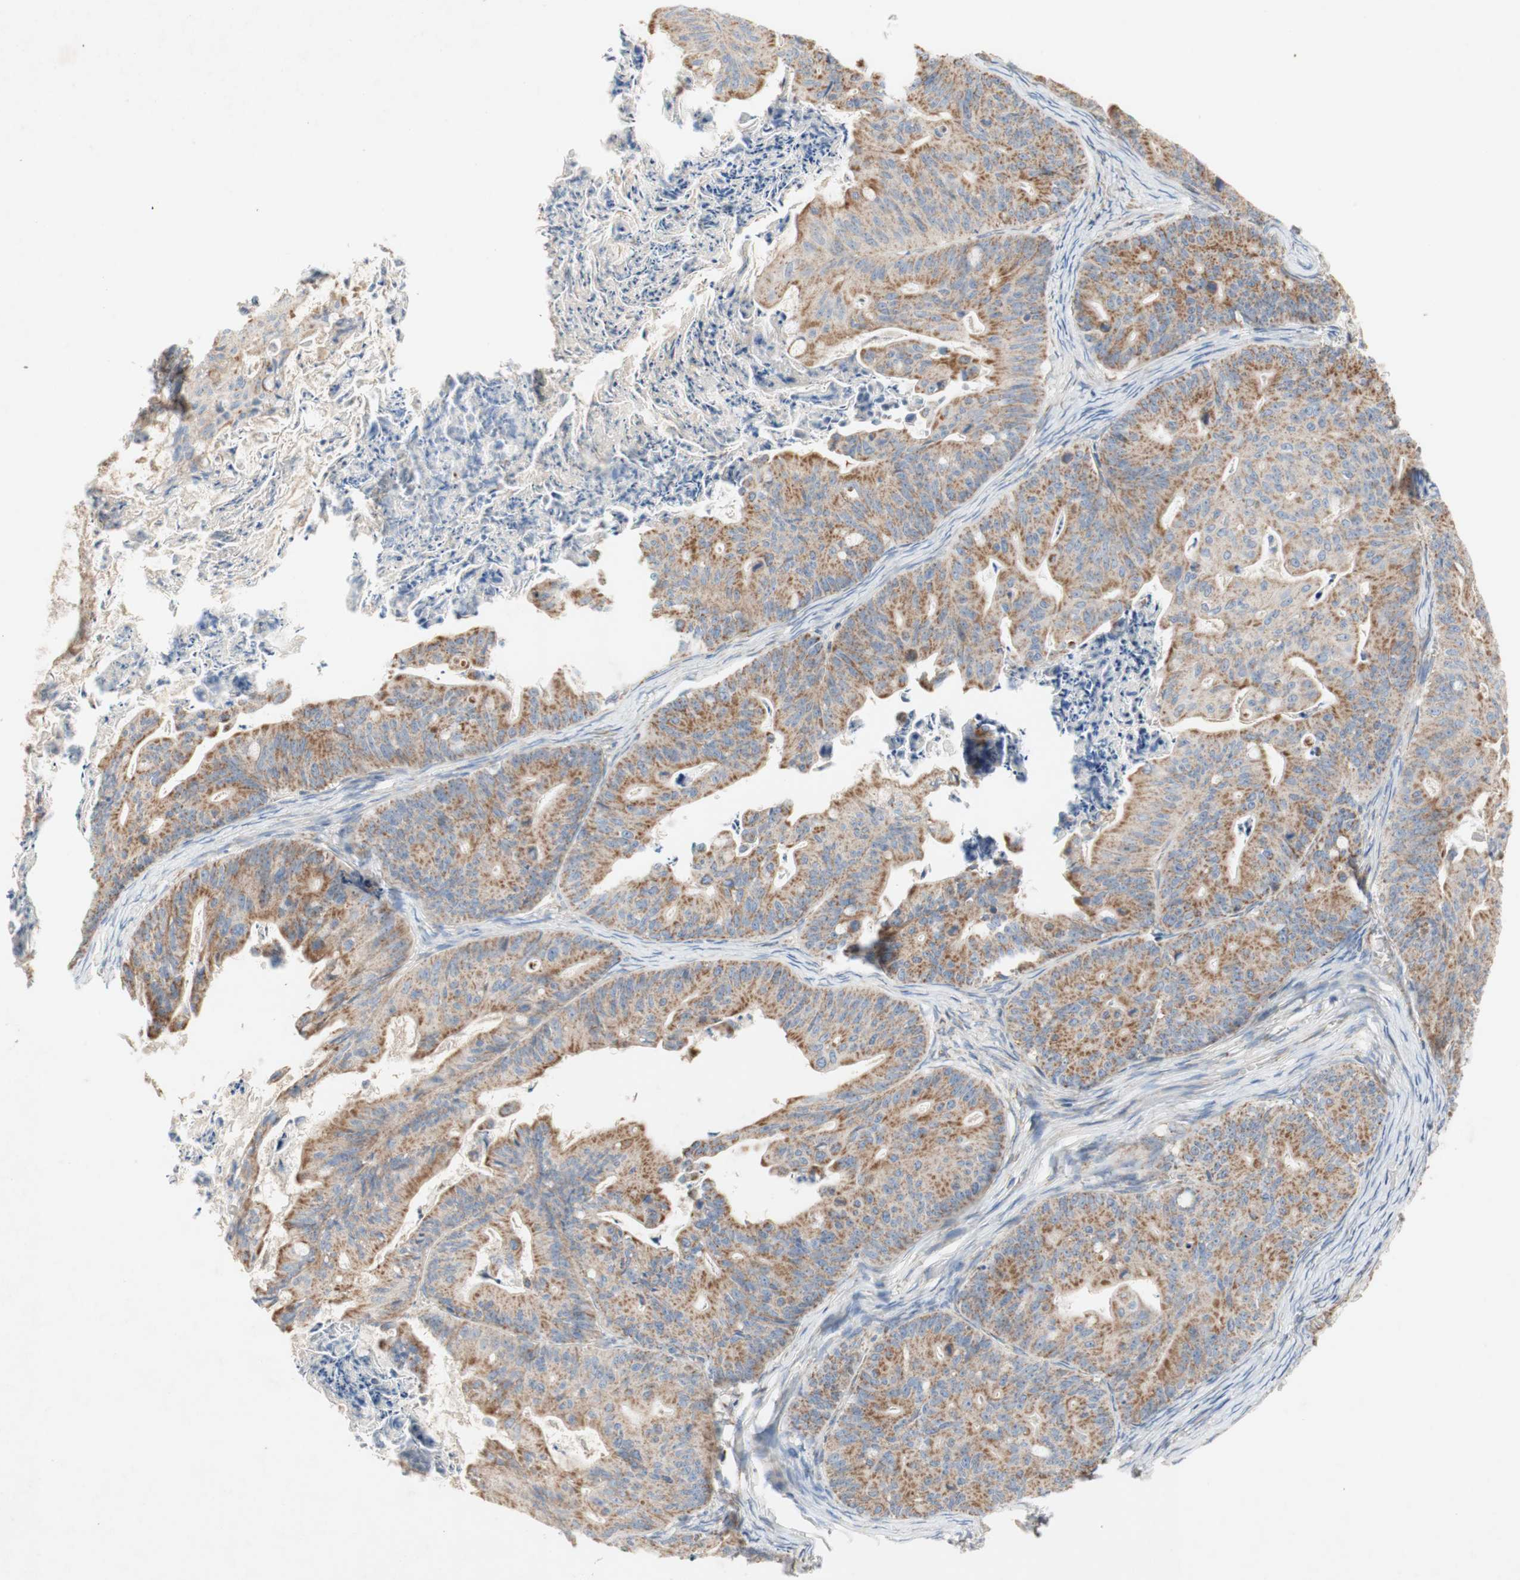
{"staining": {"intensity": "moderate", "quantity": ">75%", "location": "cytoplasmic/membranous"}, "tissue": "ovarian cancer", "cell_type": "Tumor cells", "image_type": "cancer", "snomed": [{"axis": "morphology", "description": "Cystadenocarcinoma, mucinous, NOS"}, {"axis": "topography", "description": "Ovary"}], "caption": "Tumor cells reveal medium levels of moderate cytoplasmic/membranous staining in about >75% of cells in ovarian cancer (mucinous cystadenocarcinoma).", "gene": "SDHB", "patient": {"sex": "female", "age": 37}}